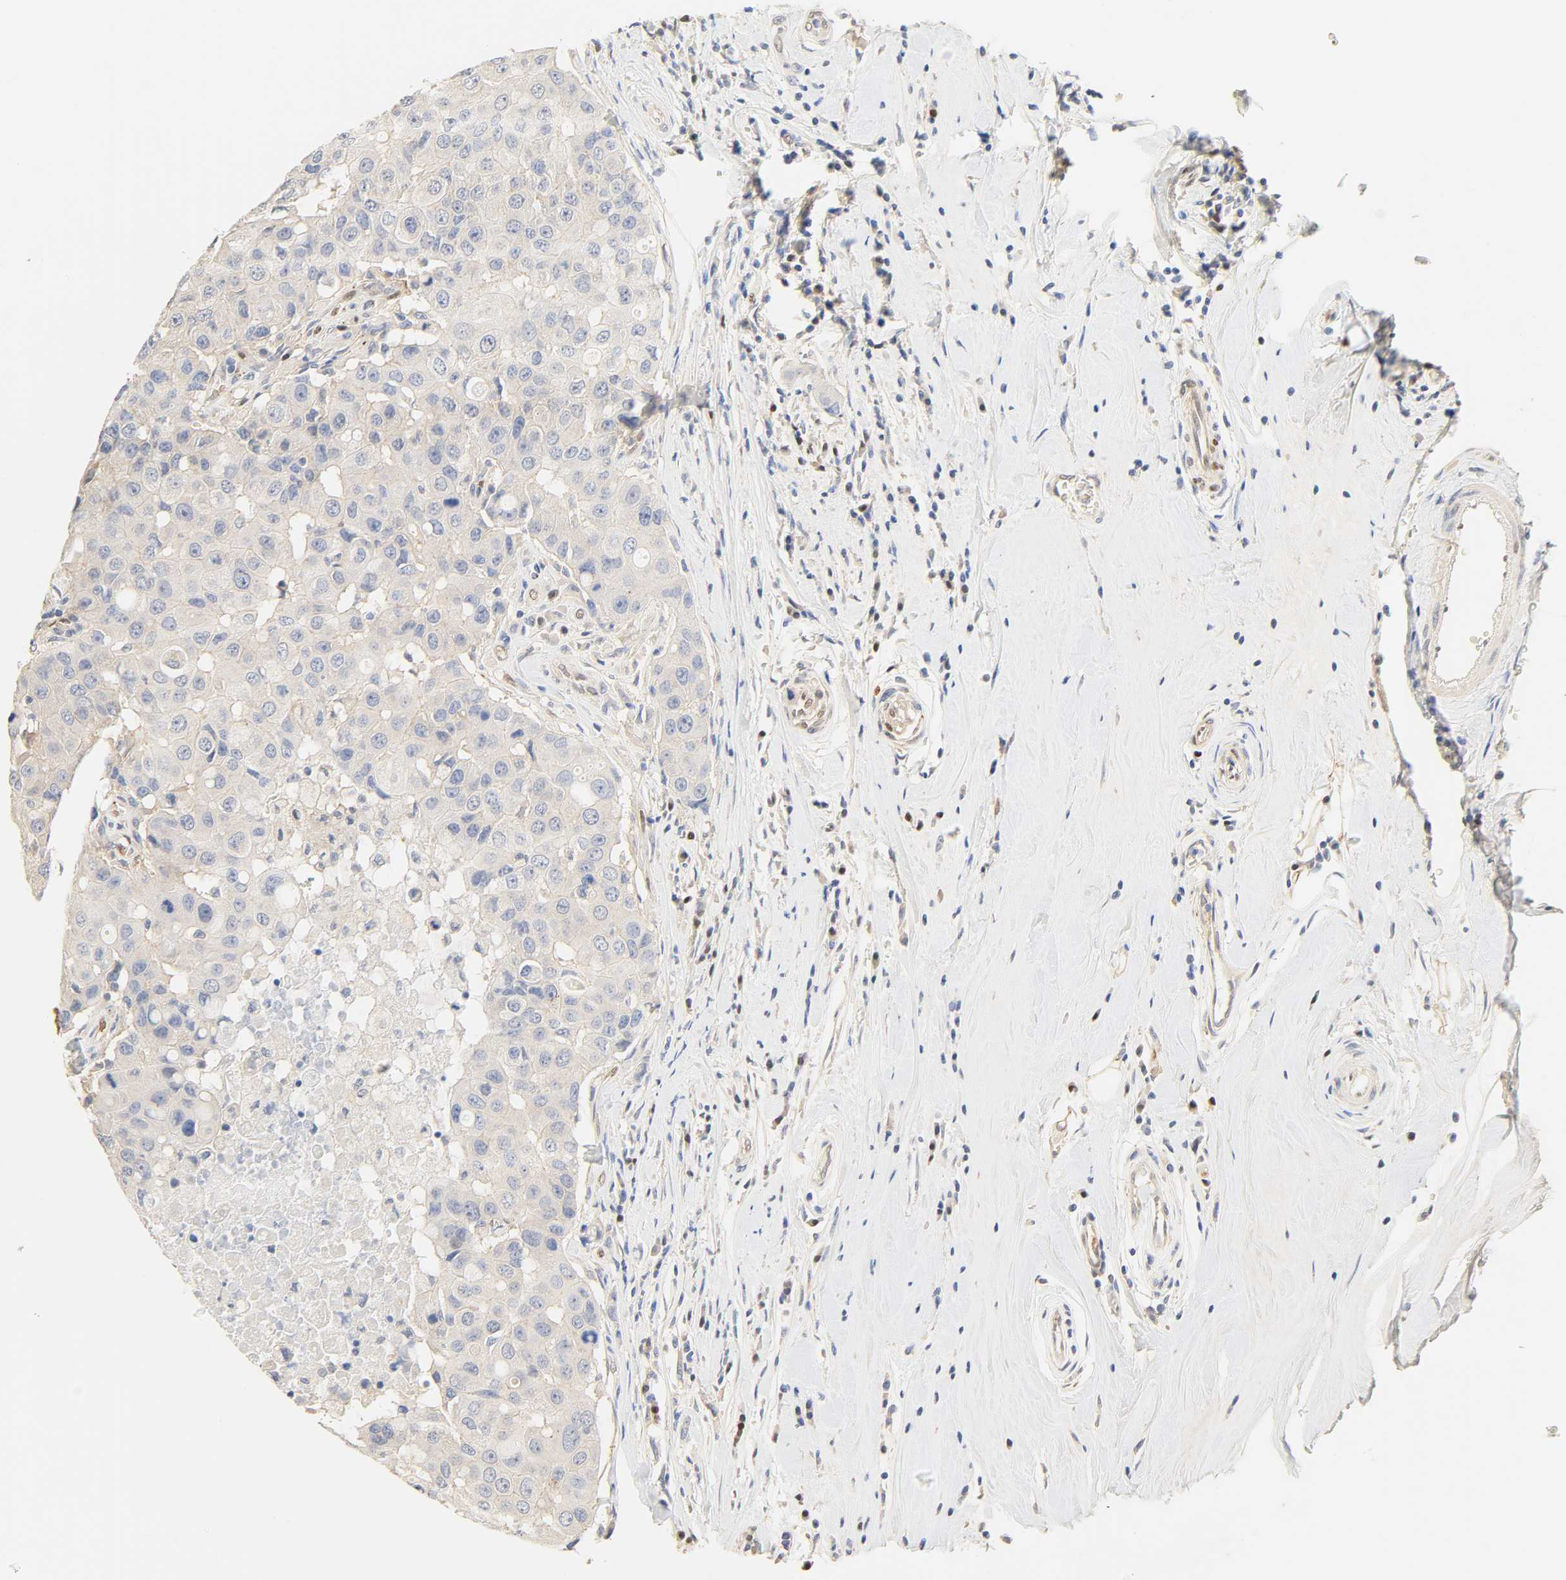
{"staining": {"intensity": "negative", "quantity": "none", "location": "none"}, "tissue": "breast cancer", "cell_type": "Tumor cells", "image_type": "cancer", "snomed": [{"axis": "morphology", "description": "Duct carcinoma"}, {"axis": "topography", "description": "Breast"}], "caption": "Invasive ductal carcinoma (breast) was stained to show a protein in brown. There is no significant expression in tumor cells.", "gene": "BORCS8-MEF2B", "patient": {"sex": "female", "age": 27}}